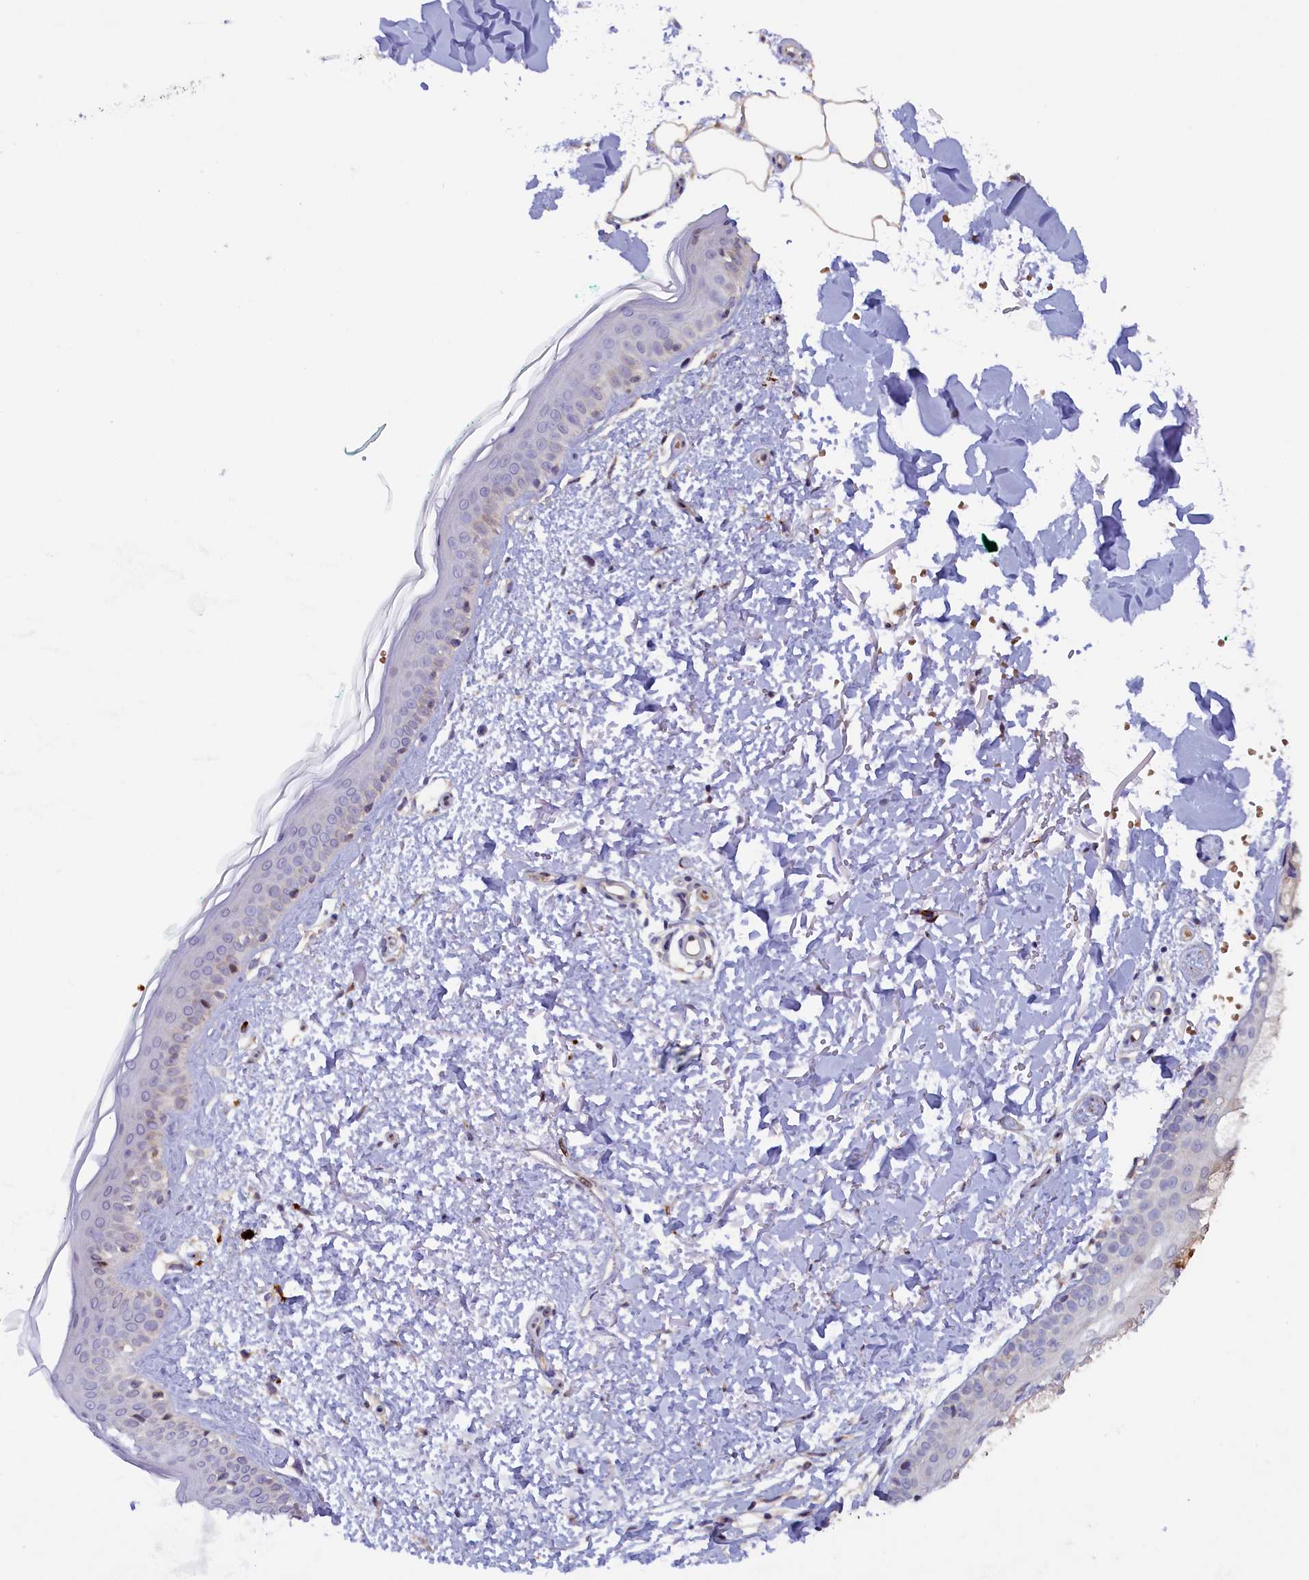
{"staining": {"intensity": "negative", "quantity": "none", "location": "none"}, "tissue": "skin", "cell_type": "Fibroblasts", "image_type": "normal", "snomed": [{"axis": "morphology", "description": "Normal tissue, NOS"}, {"axis": "topography", "description": "Skin"}], "caption": "DAB (3,3'-diaminobenzidine) immunohistochemical staining of normal skin reveals no significant expression in fibroblasts. (DAB immunohistochemistry, high magnification).", "gene": "HYKK", "patient": {"sex": "male", "age": 66}}